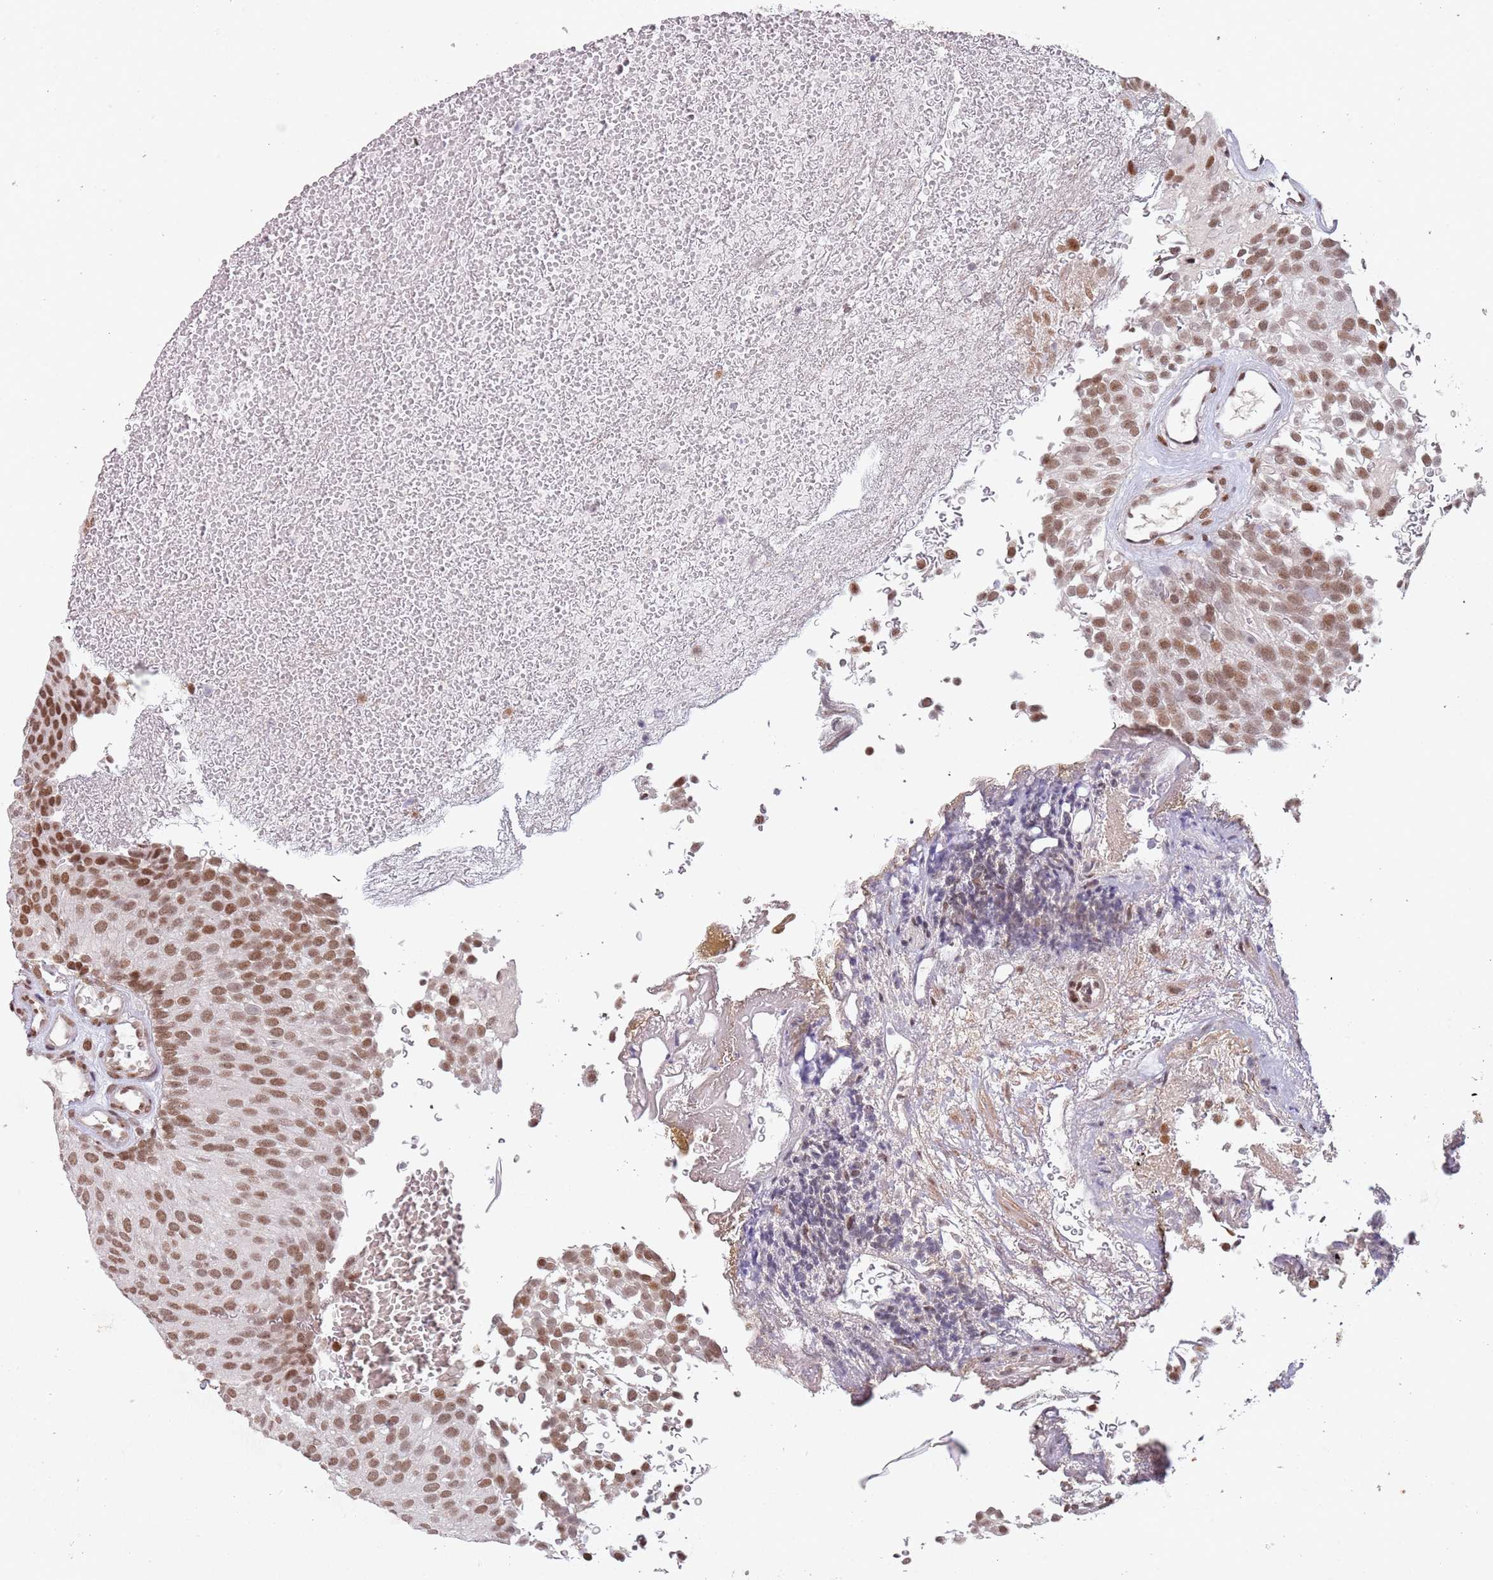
{"staining": {"intensity": "moderate", "quantity": ">75%", "location": "nuclear"}, "tissue": "urothelial cancer", "cell_type": "Tumor cells", "image_type": "cancer", "snomed": [{"axis": "morphology", "description": "Urothelial carcinoma, Low grade"}, {"axis": "topography", "description": "Urinary bladder"}], "caption": "Urothelial carcinoma (low-grade) stained with immunohistochemistry demonstrates moderate nuclear staining in about >75% of tumor cells.", "gene": "CIZ1", "patient": {"sex": "male", "age": 78}}